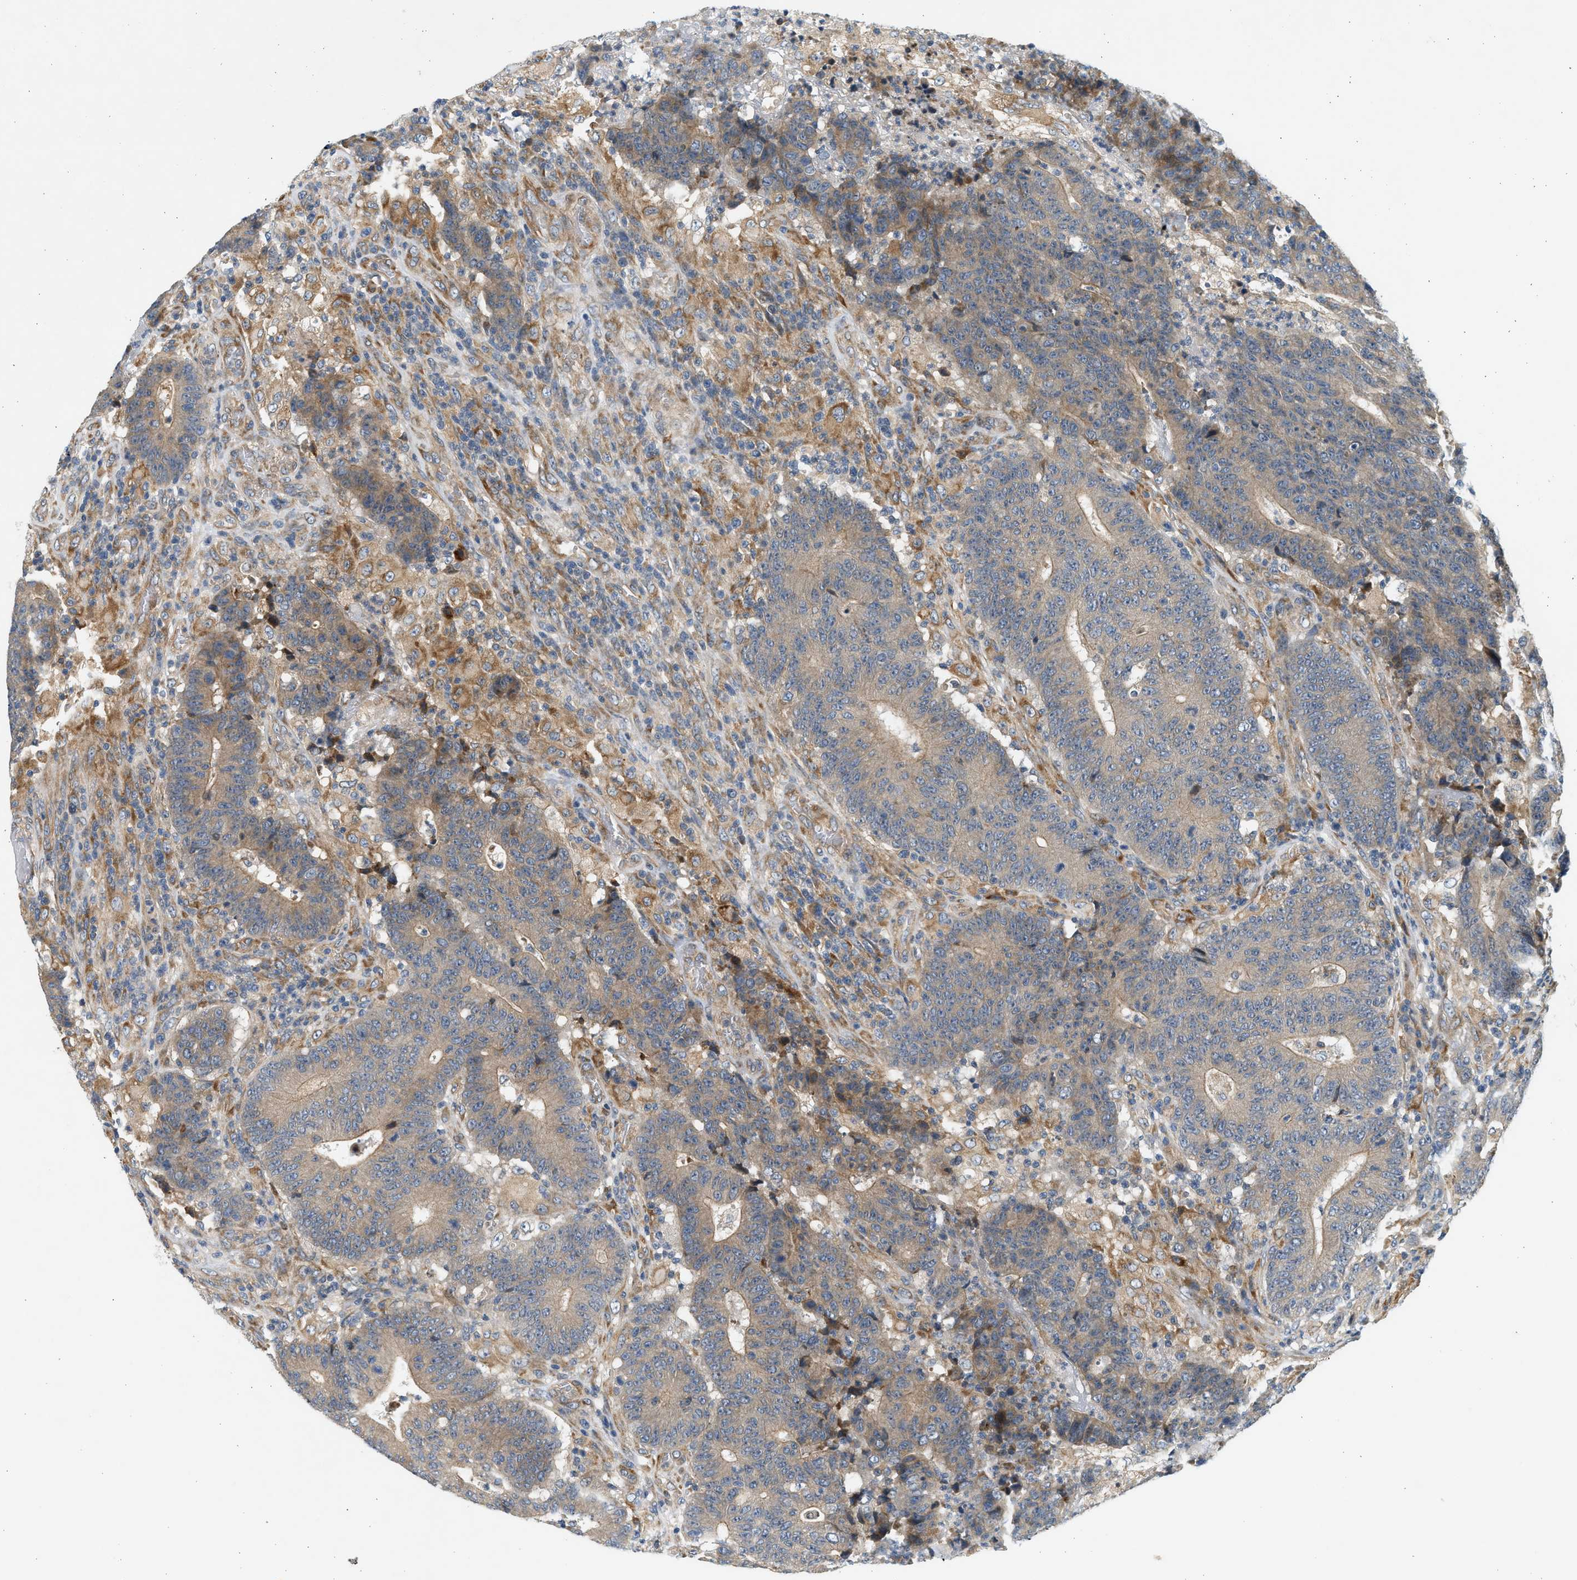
{"staining": {"intensity": "weak", "quantity": ">75%", "location": "cytoplasmic/membranous"}, "tissue": "colorectal cancer", "cell_type": "Tumor cells", "image_type": "cancer", "snomed": [{"axis": "morphology", "description": "Normal tissue, NOS"}, {"axis": "morphology", "description": "Adenocarcinoma, NOS"}, {"axis": "topography", "description": "Colon"}], "caption": "A brown stain labels weak cytoplasmic/membranous positivity of a protein in colorectal cancer (adenocarcinoma) tumor cells.", "gene": "KDELR2", "patient": {"sex": "female", "age": 75}}